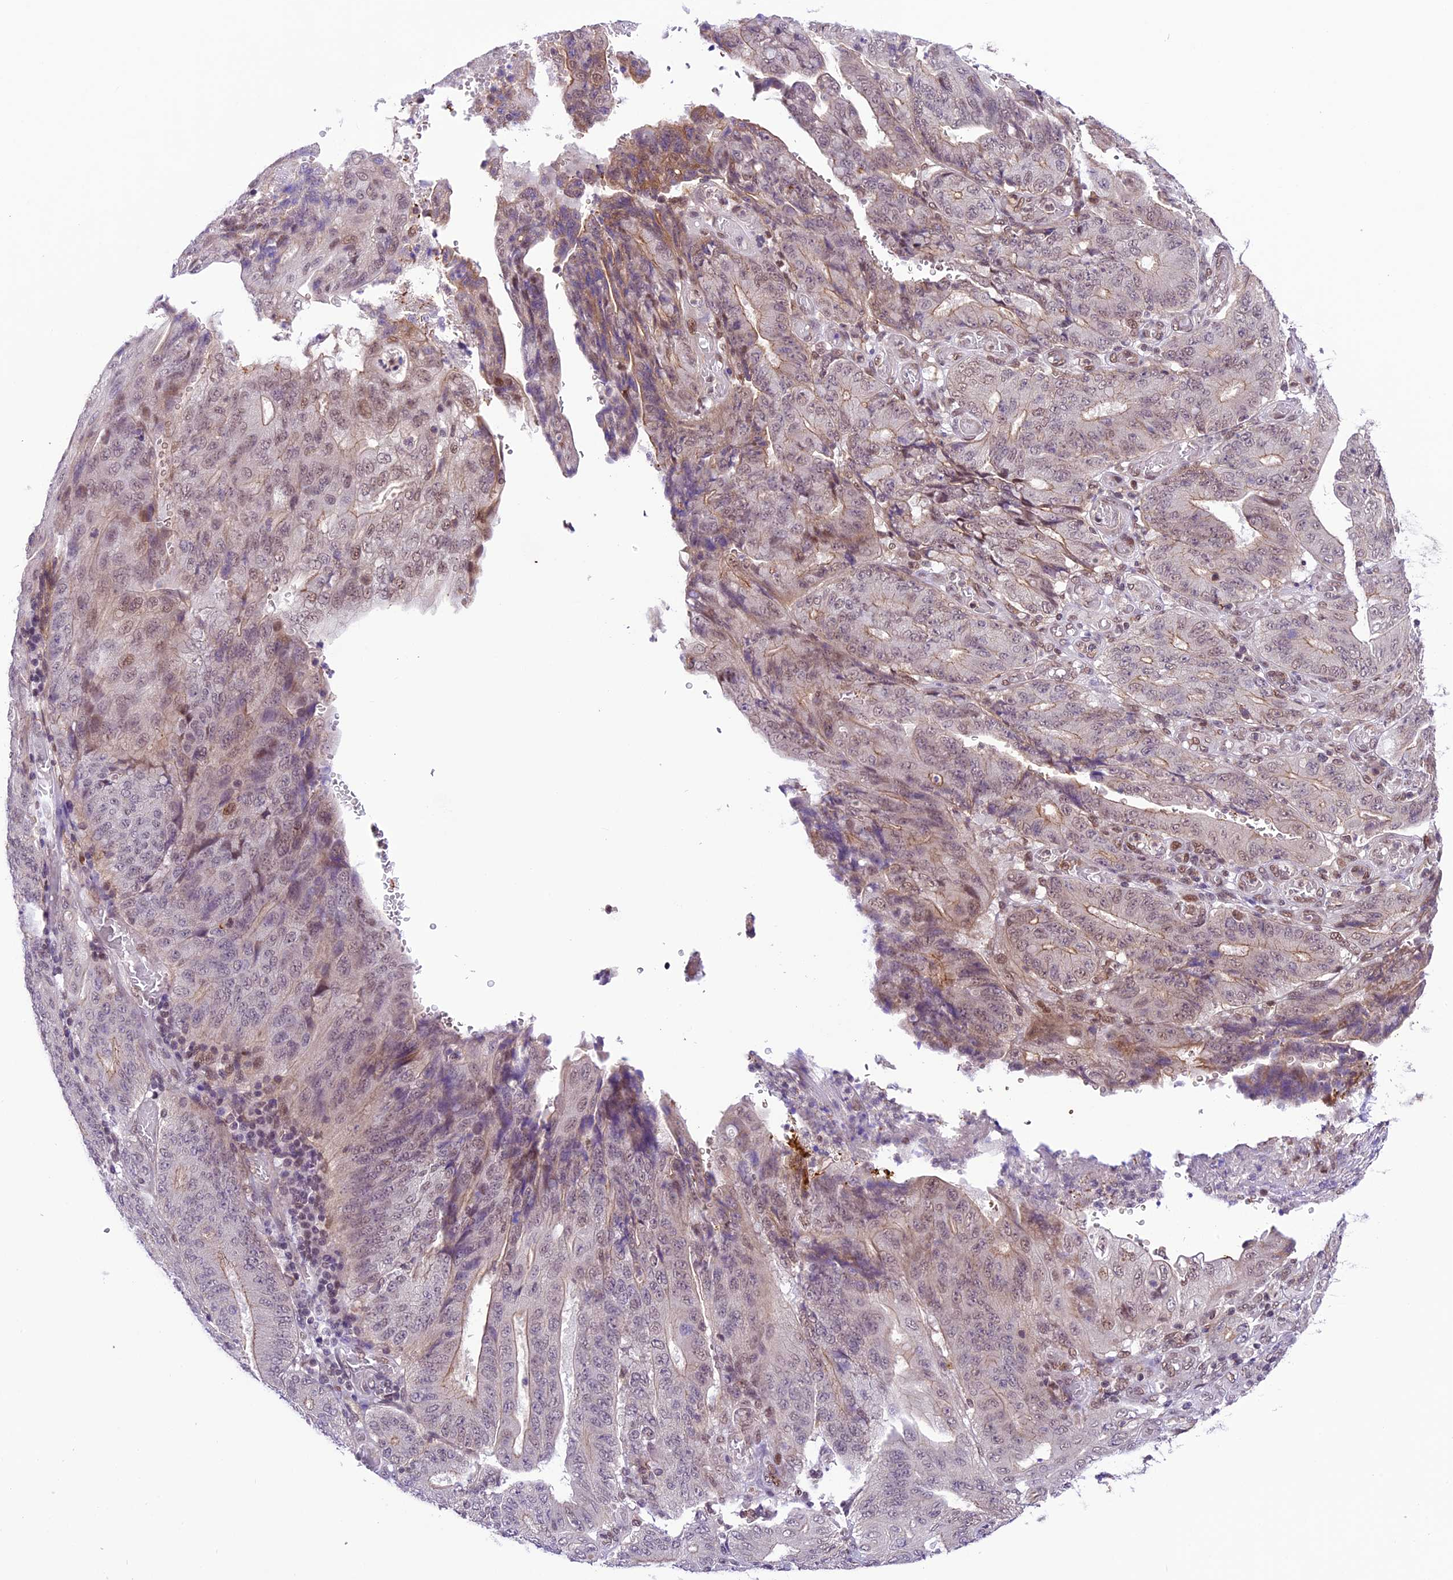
{"staining": {"intensity": "weak", "quantity": "<25%", "location": "cytoplasmic/membranous"}, "tissue": "stomach cancer", "cell_type": "Tumor cells", "image_type": "cancer", "snomed": [{"axis": "morphology", "description": "Adenocarcinoma, NOS"}, {"axis": "topography", "description": "Stomach"}], "caption": "This is a micrograph of immunohistochemistry (IHC) staining of stomach cancer, which shows no expression in tumor cells.", "gene": "SHKBP1", "patient": {"sex": "female", "age": 73}}